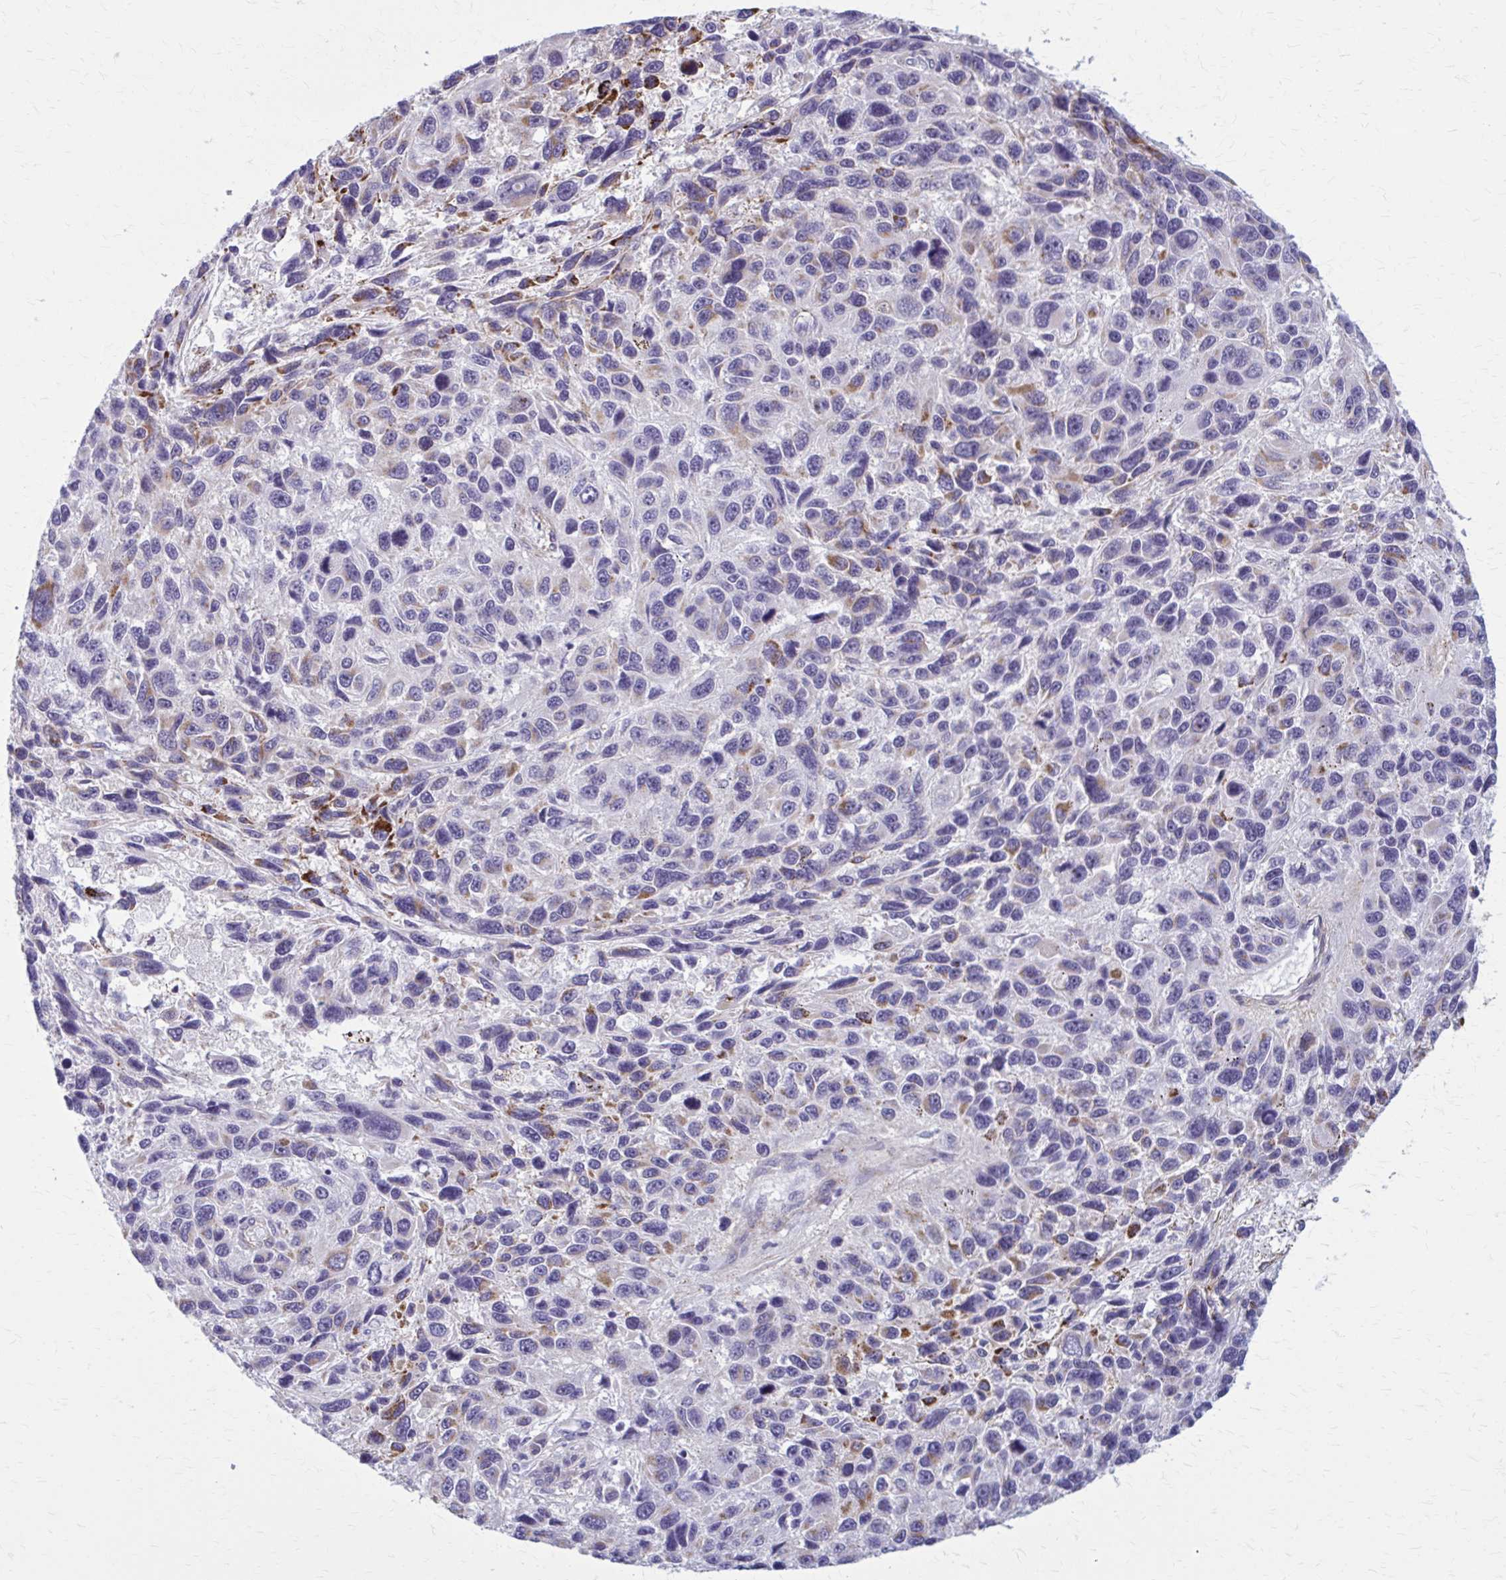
{"staining": {"intensity": "moderate", "quantity": "<25%", "location": "cytoplasmic/membranous"}, "tissue": "melanoma", "cell_type": "Tumor cells", "image_type": "cancer", "snomed": [{"axis": "morphology", "description": "Malignant melanoma, NOS"}, {"axis": "topography", "description": "Skin"}], "caption": "A brown stain highlights moderate cytoplasmic/membranous staining of a protein in melanoma tumor cells. (brown staining indicates protein expression, while blue staining denotes nuclei).", "gene": "AKAP12", "patient": {"sex": "male", "age": 53}}